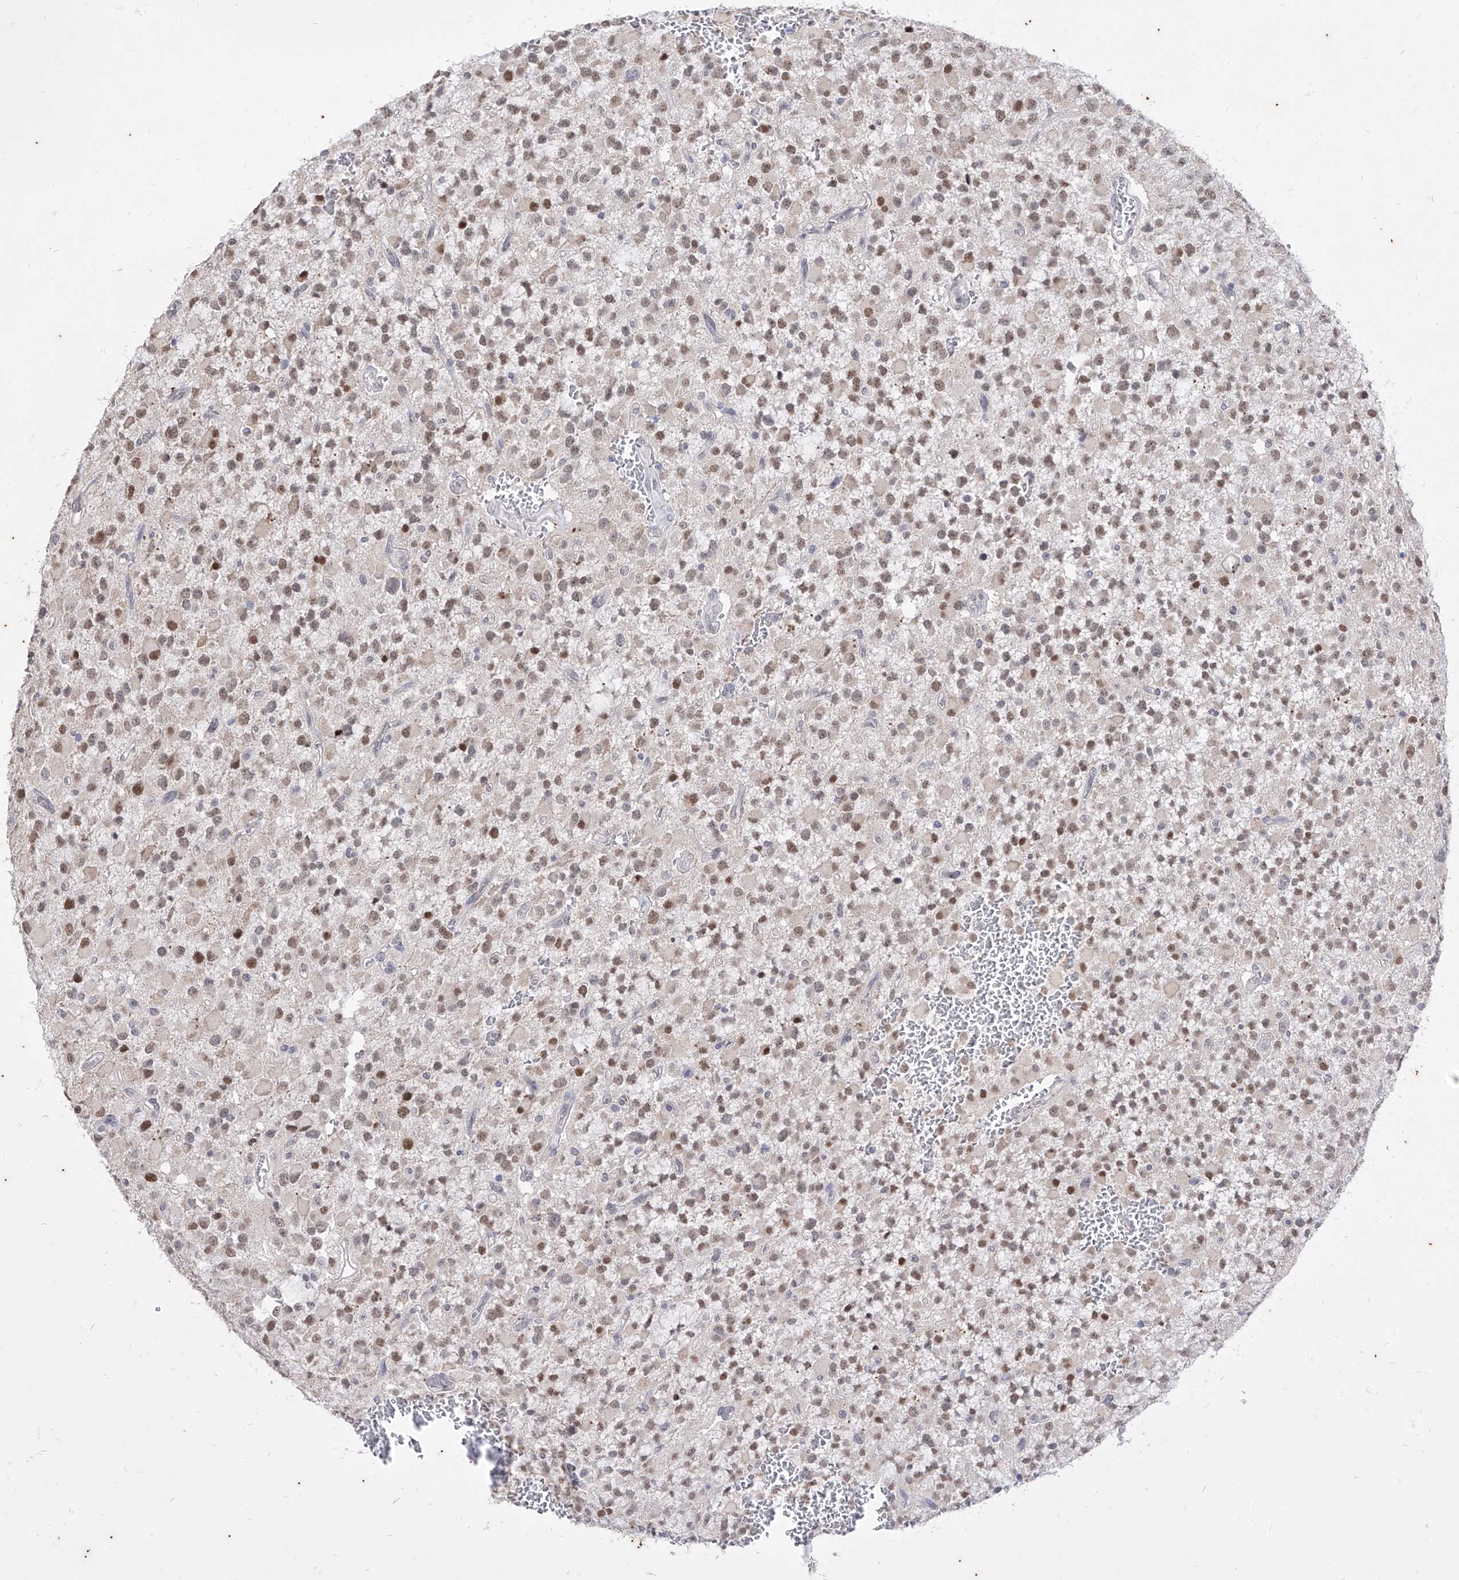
{"staining": {"intensity": "moderate", "quantity": ">75%", "location": "nuclear"}, "tissue": "glioma", "cell_type": "Tumor cells", "image_type": "cancer", "snomed": [{"axis": "morphology", "description": "Glioma, malignant, High grade"}, {"axis": "topography", "description": "Brain"}], "caption": "Moderate nuclear expression for a protein is seen in about >75% of tumor cells of malignant high-grade glioma using IHC.", "gene": "PHF20L1", "patient": {"sex": "male", "age": 34}}